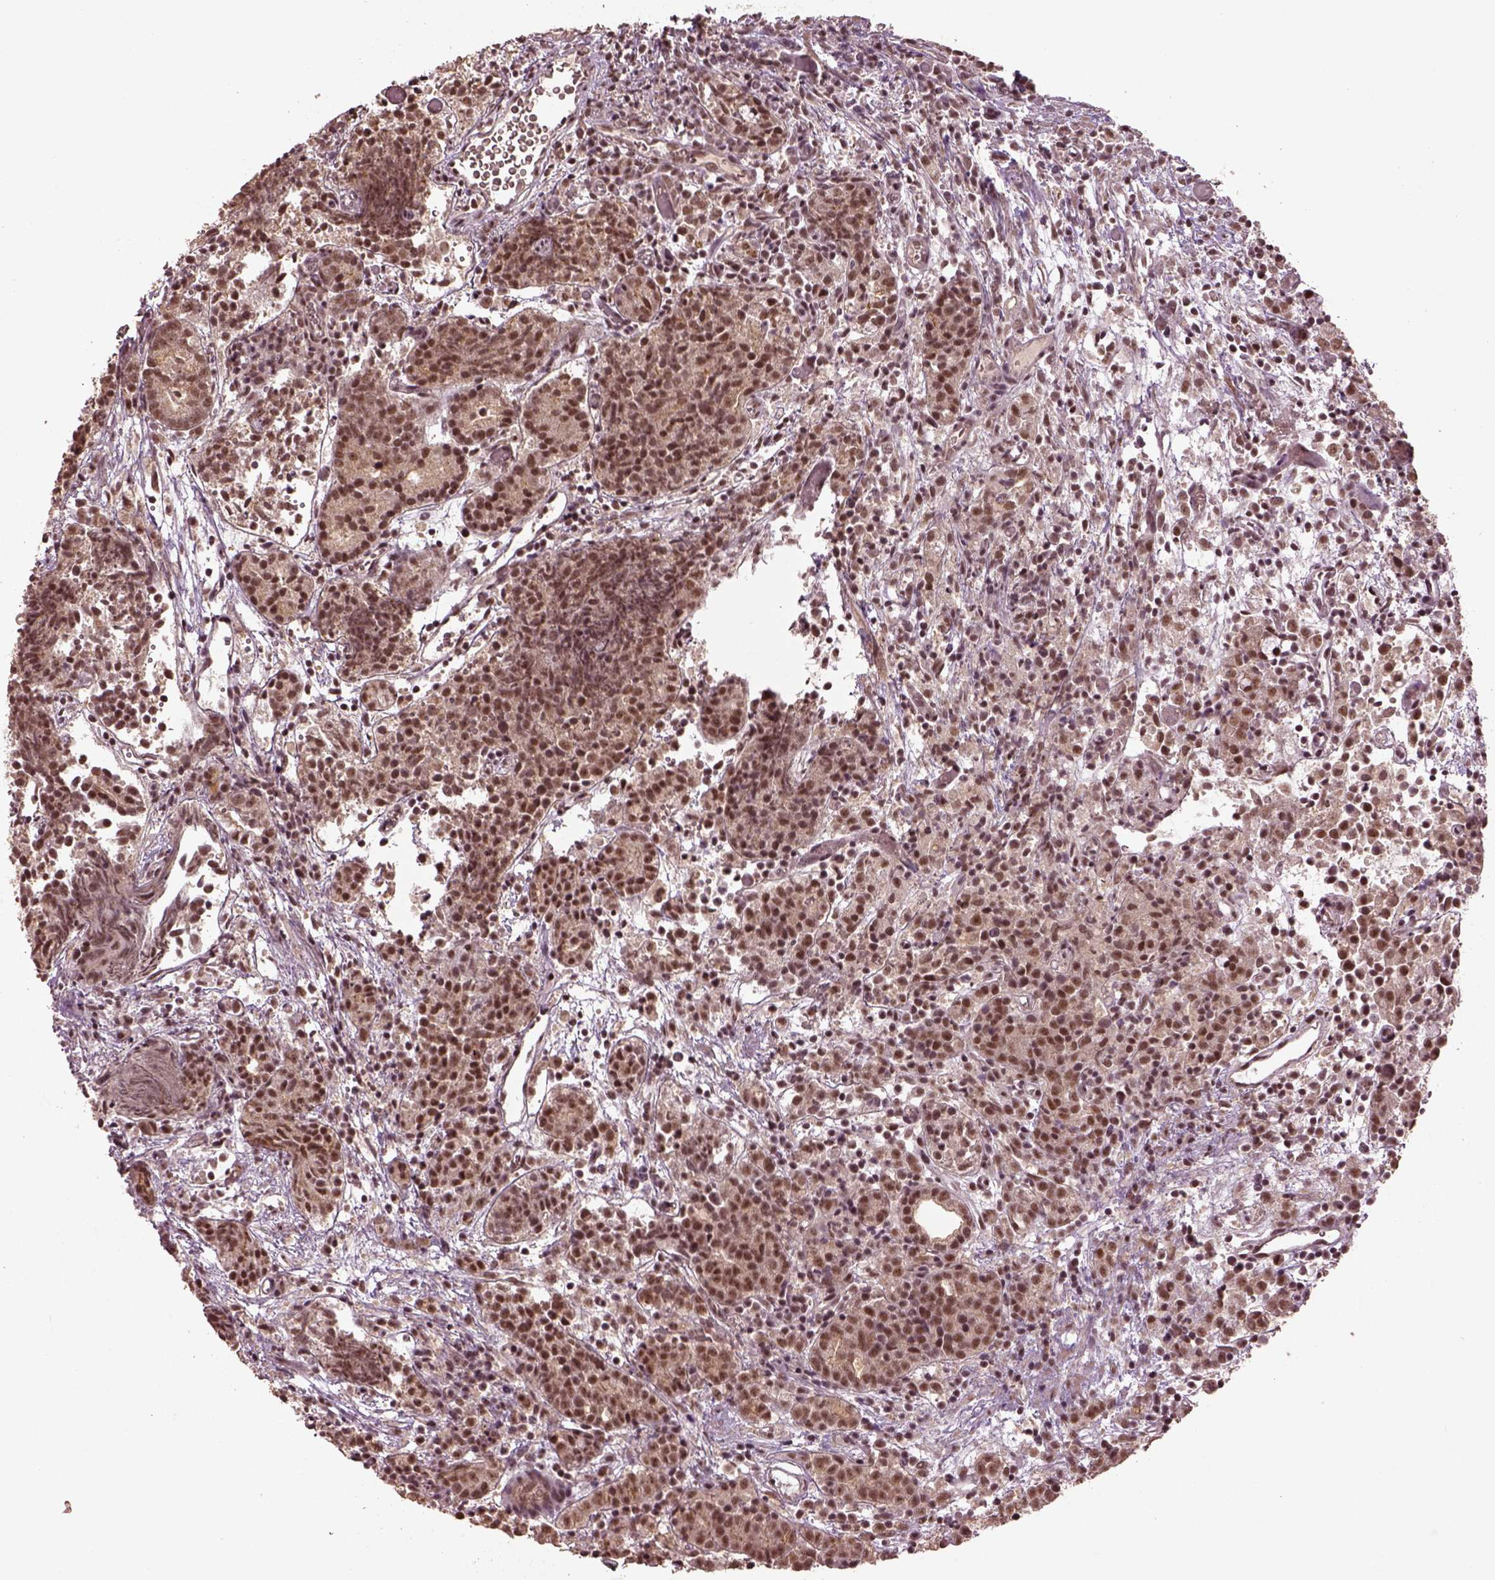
{"staining": {"intensity": "strong", "quantity": ">75%", "location": "nuclear"}, "tissue": "prostate cancer", "cell_type": "Tumor cells", "image_type": "cancer", "snomed": [{"axis": "morphology", "description": "Adenocarcinoma, High grade"}, {"axis": "topography", "description": "Prostate"}], "caption": "Human prostate cancer stained with a brown dye demonstrates strong nuclear positive staining in about >75% of tumor cells.", "gene": "BRD9", "patient": {"sex": "male", "age": 53}}